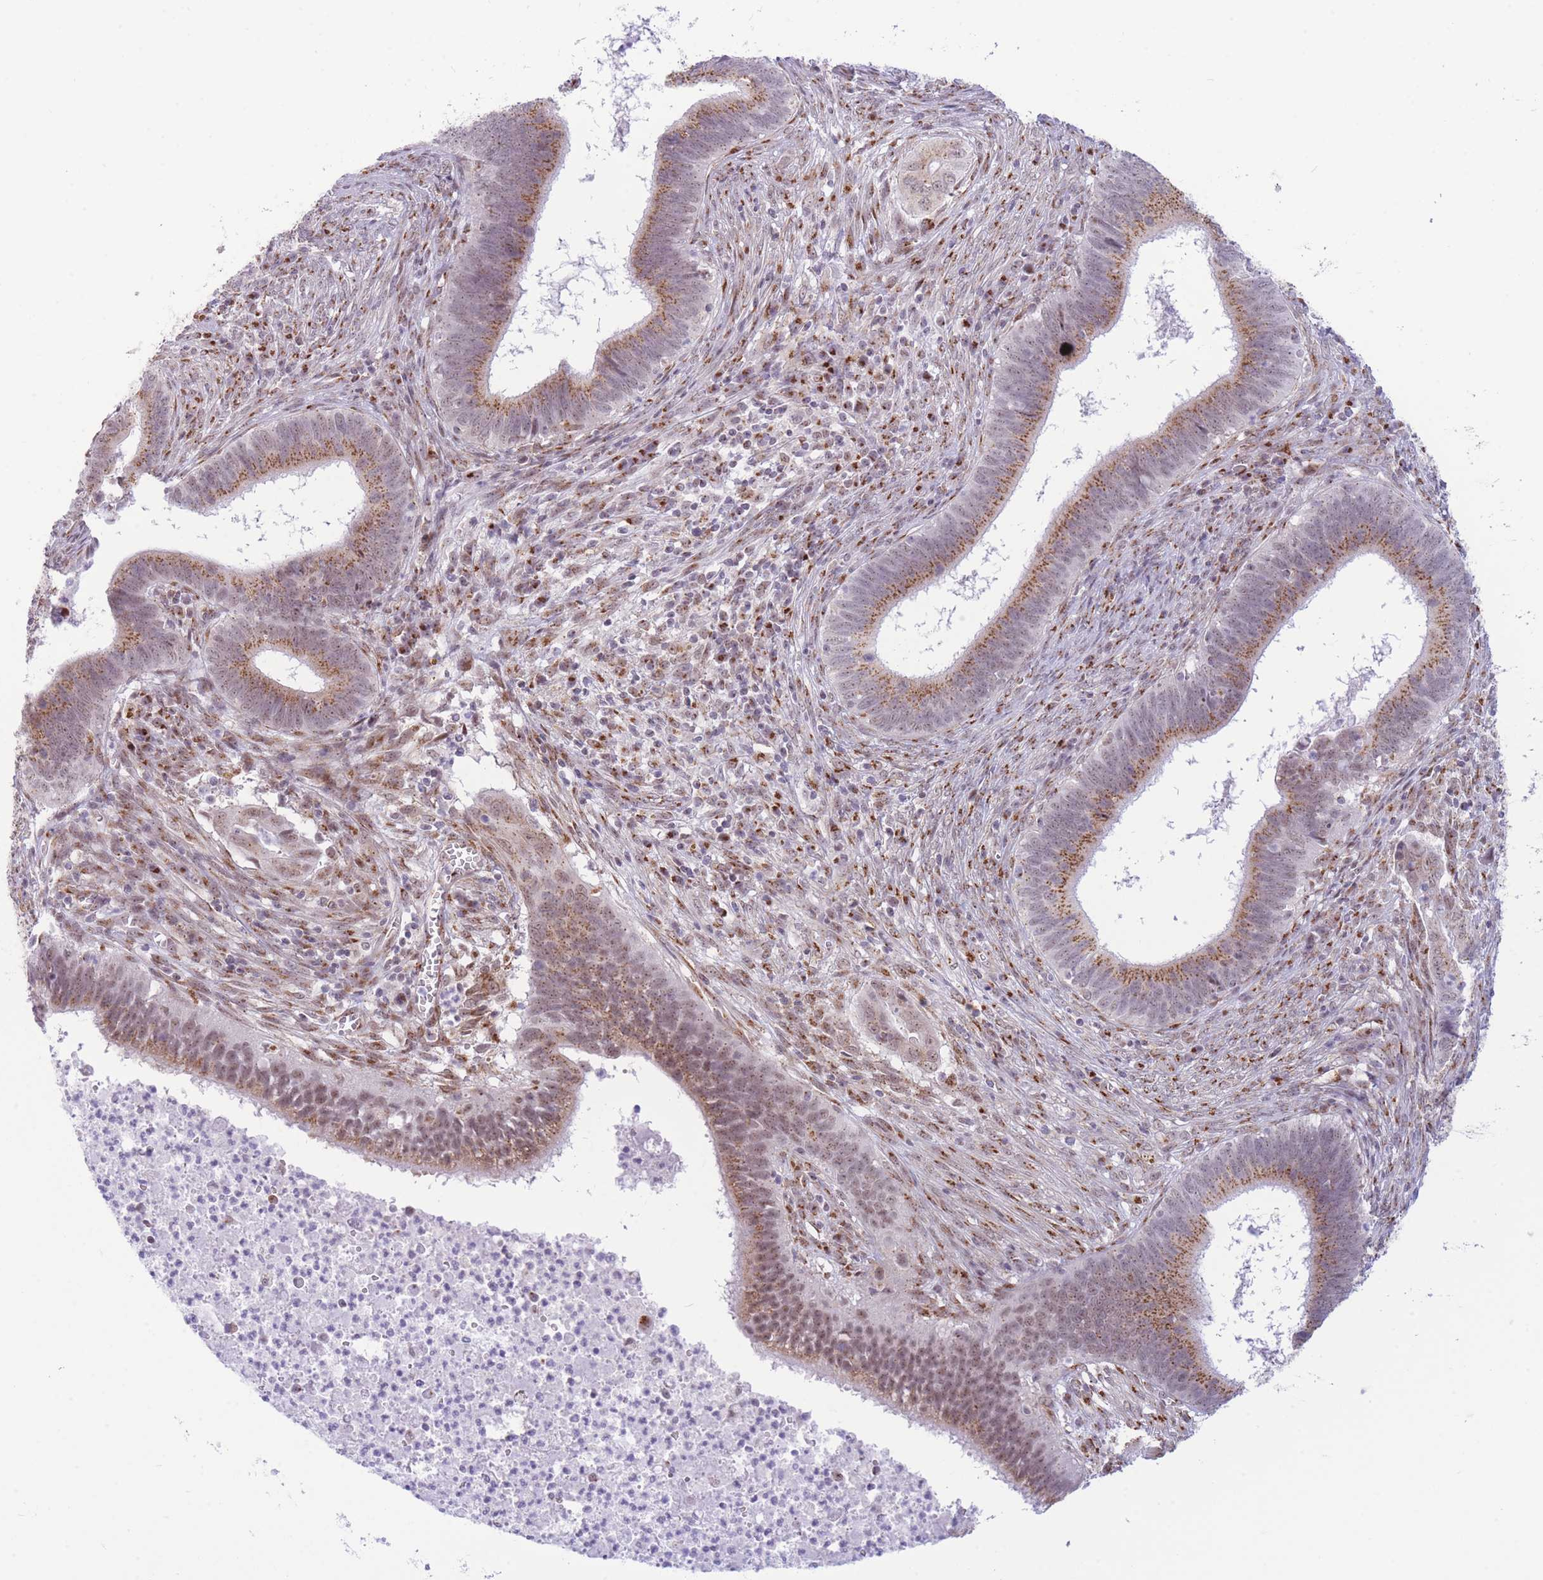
{"staining": {"intensity": "moderate", "quantity": ">75%", "location": "cytoplasmic/membranous,nuclear"}, "tissue": "cervical cancer", "cell_type": "Tumor cells", "image_type": "cancer", "snomed": [{"axis": "morphology", "description": "Adenocarcinoma, NOS"}, {"axis": "topography", "description": "Cervix"}], "caption": "Cervical adenocarcinoma was stained to show a protein in brown. There is medium levels of moderate cytoplasmic/membranous and nuclear staining in approximately >75% of tumor cells.", "gene": "INO80C", "patient": {"sex": "female", "age": 42}}